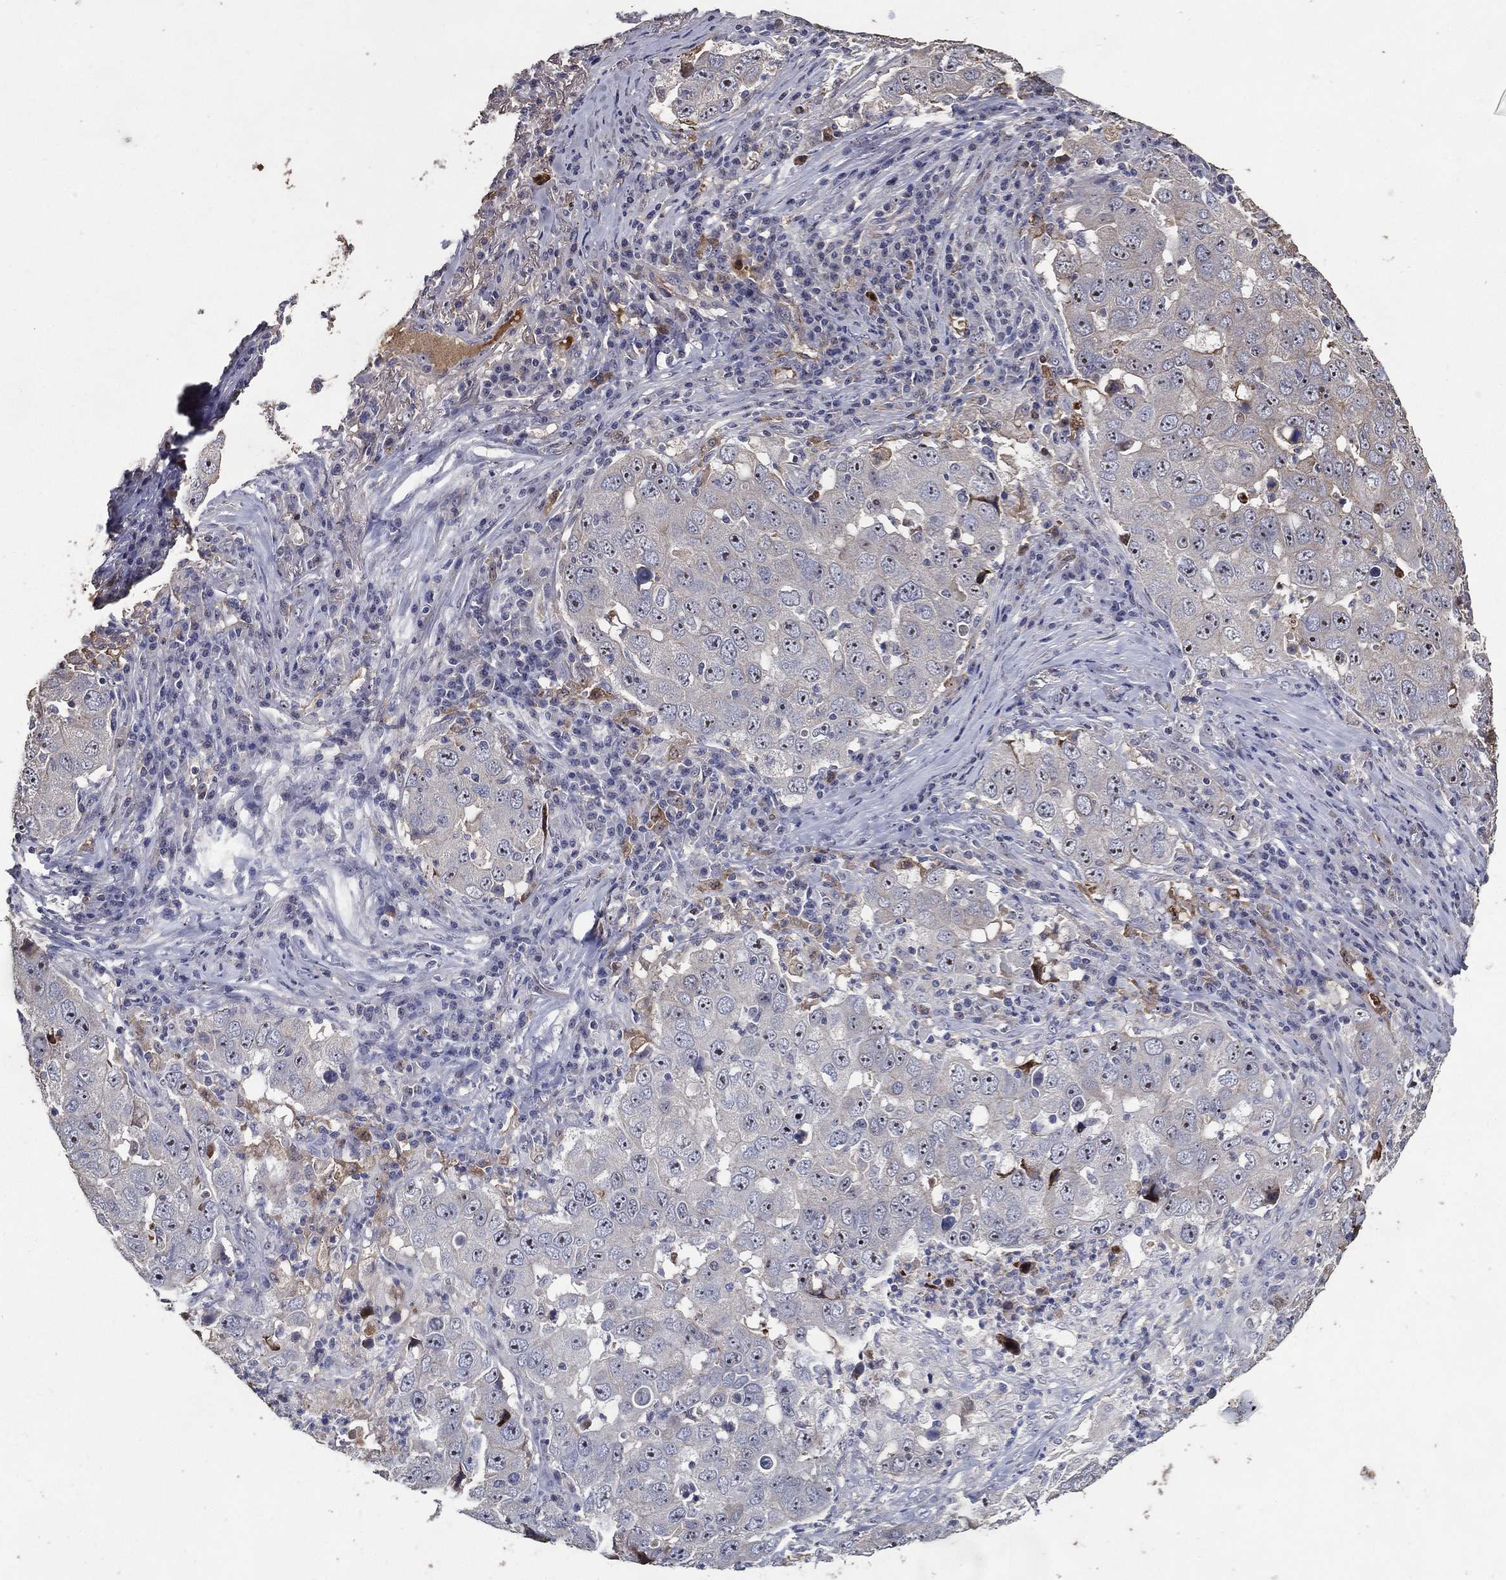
{"staining": {"intensity": "negative", "quantity": "none", "location": "none"}, "tissue": "lung cancer", "cell_type": "Tumor cells", "image_type": "cancer", "snomed": [{"axis": "morphology", "description": "Adenocarcinoma, NOS"}, {"axis": "topography", "description": "Lung"}], "caption": "DAB (3,3'-diaminobenzidine) immunohistochemical staining of human lung cancer exhibits no significant expression in tumor cells.", "gene": "EFNA1", "patient": {"sex": "male", "age": 73}}